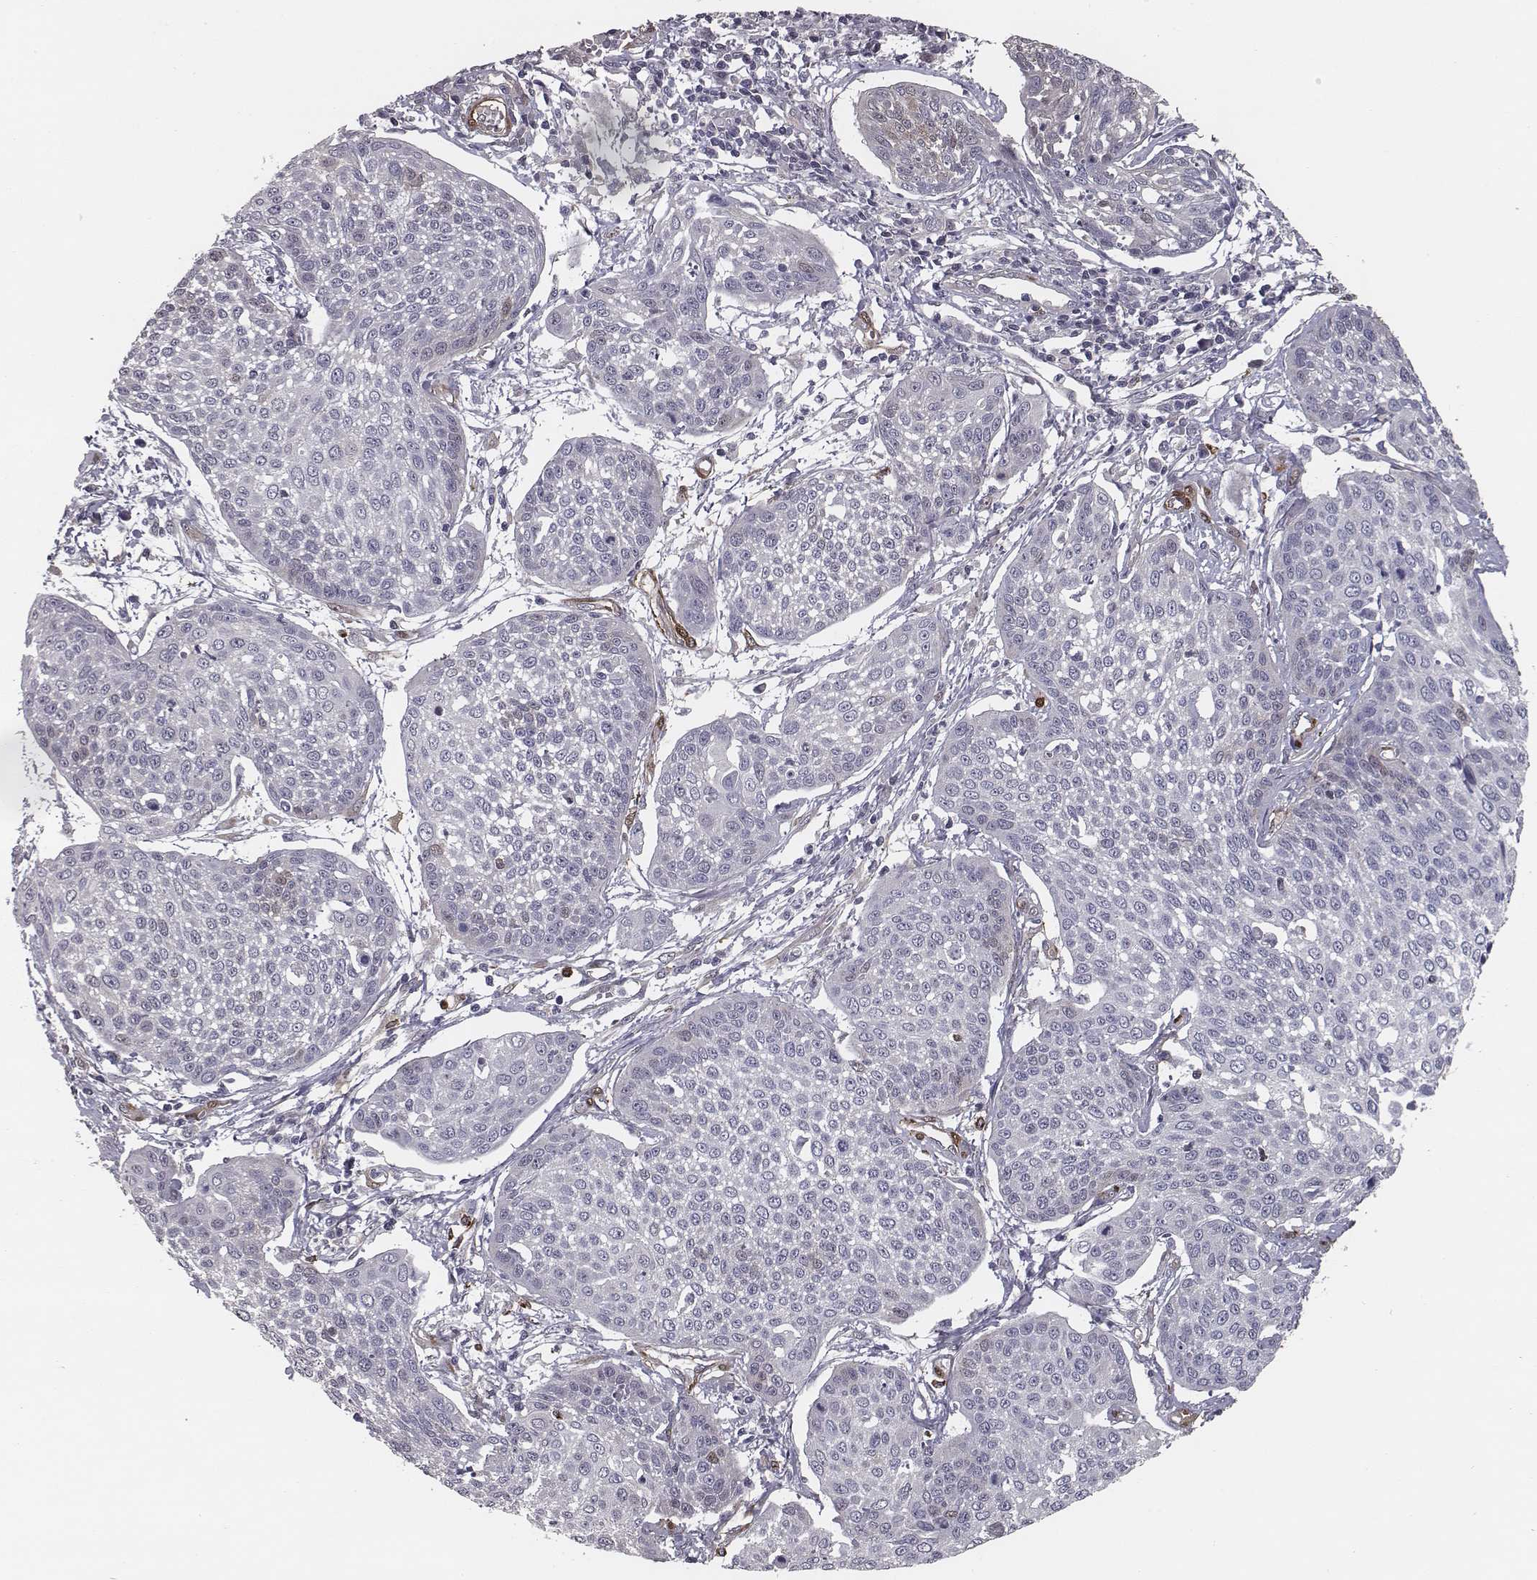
{"staining": {"intensity": "negative", "quantity": "none", "location": "none"}, "tissue": "cervical cancer", "cell_type": "Tumor cells", "image_type": "cancer", "snomed": [{"axis": "morphology", "description": "Squamous cell carcinoma, NOS"}, {"axis": "topography", "description": "Cervix"}], "caption": "Cervical cancer was stained to show a protein in brown. There is no significant expression in tumor cells. Brightfield microscopy of immunohistochemistry (IHC) stained with DAB (brown) and hematoxylin (blue), captured at high magnification.", "gene": "ISYNA1", "patient": {"sex": "female", "age": 34}}